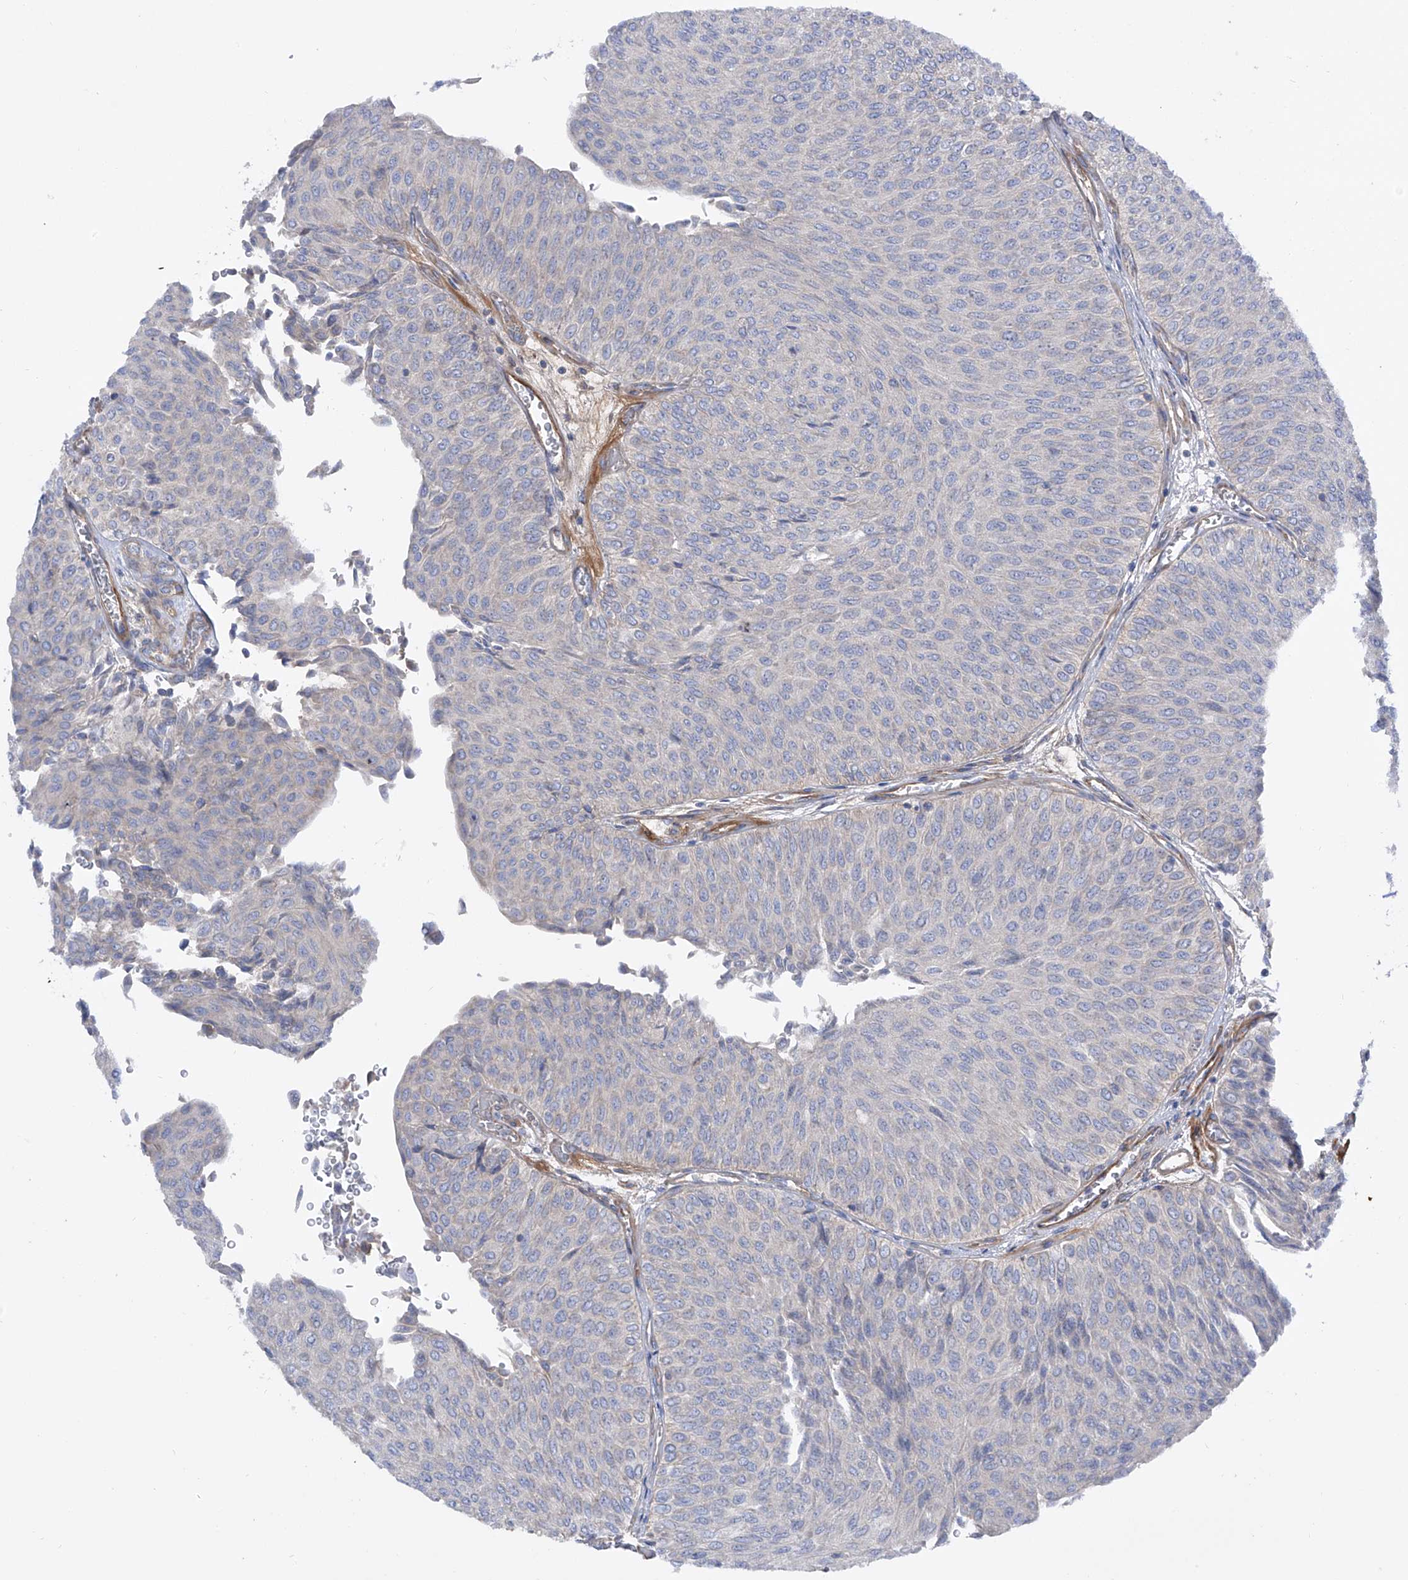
{"staining": {"intensity": "negative", "quantity": "none", "location": "none"}, "tissue": "urothelial cancer", "cell_type": "Tumor cells", "image_type": "cancer", "snomed": [{"axis": "morphology", "description": "Urothelial carcinoma, Low grade"}, {"axis": "topography", "description": "Urinary bladder"}], "caption": "This is an IHC histopathology image of urothelial cancer. There is no staining in tumor cells.", "gene": "LCA5", "patient": {"sex": "male", "age": 78}}